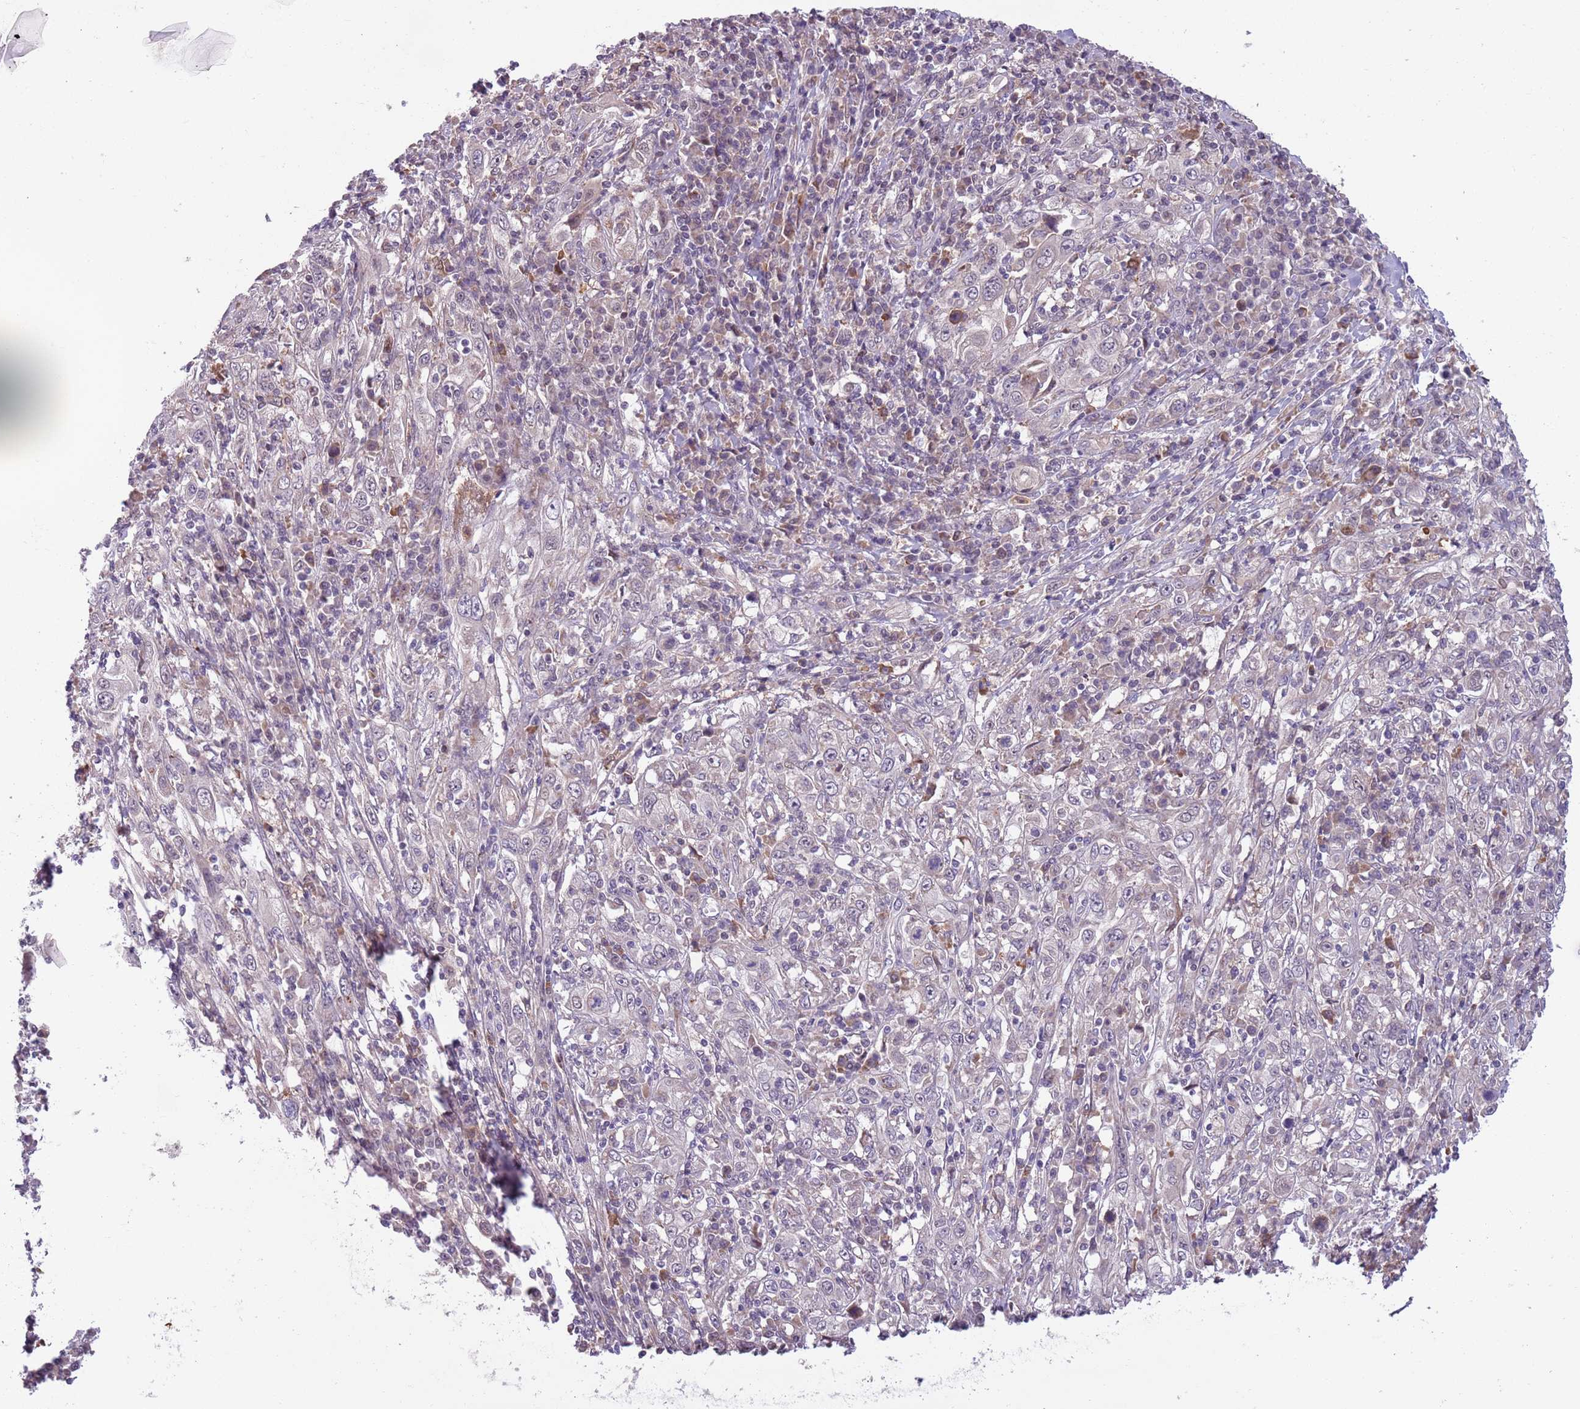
{"staining": {"intensity": "negative", "quantity": "none", "location": "none"}, "tissue": "cervical cancer", "cell_type": "Tumor cells", "image_type": "cancer", "snomed": [{"axis": "morphology", "description": "Squamous cell carcinoma, NOS"}, {"axis": "topography", "description": "Cervix"}], "caption": "High magnification brightfield microscopy of cervical cancer stained with DAB (brown) and counterstained with hematoxylin (blue): tumor cells show no significant expression.", "gene": "JAML", "patient": {"sex": "female", "age": 46}}